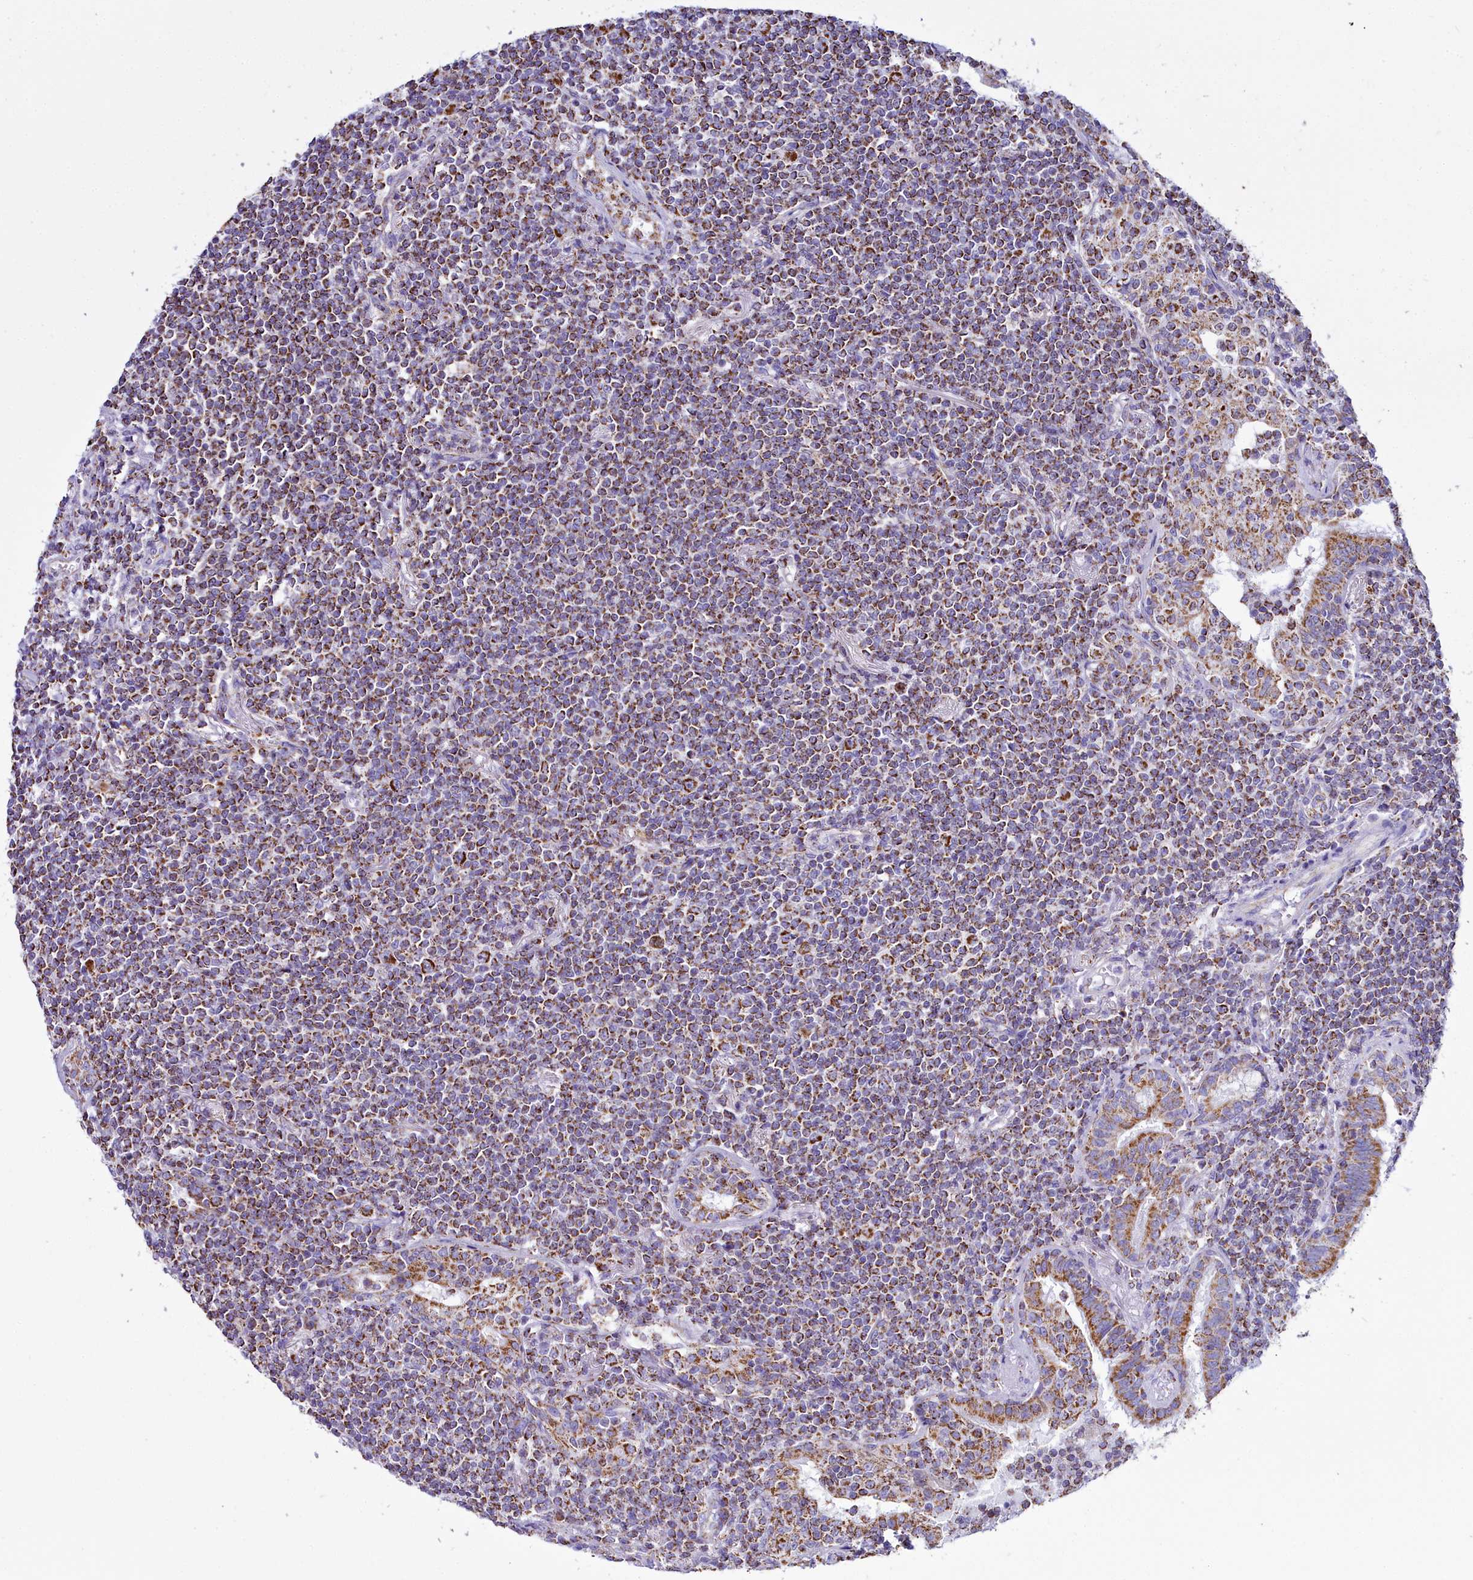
{"staining": {"intensity": "moderate", "quantity": ">75%", "location": "cytoplasmic/membranous"}, "tissue": "lymphoma", "cell_type": "Tumor cells", "image_type": "cancer", "snomed": [{"axis": "morphology", "description": "Malignant lymphoma, non-Hodgkin's type, Low grade"}, {"axis": "topography", "description": "Lung"}], "caption": "The image reveals a brown stain indicating the presence of a protein in the cytoplasmic/membranous of tumor cells in lymphoma.", "gene": "WDFY3", "patient": {"sex": "female", "age": 71}}